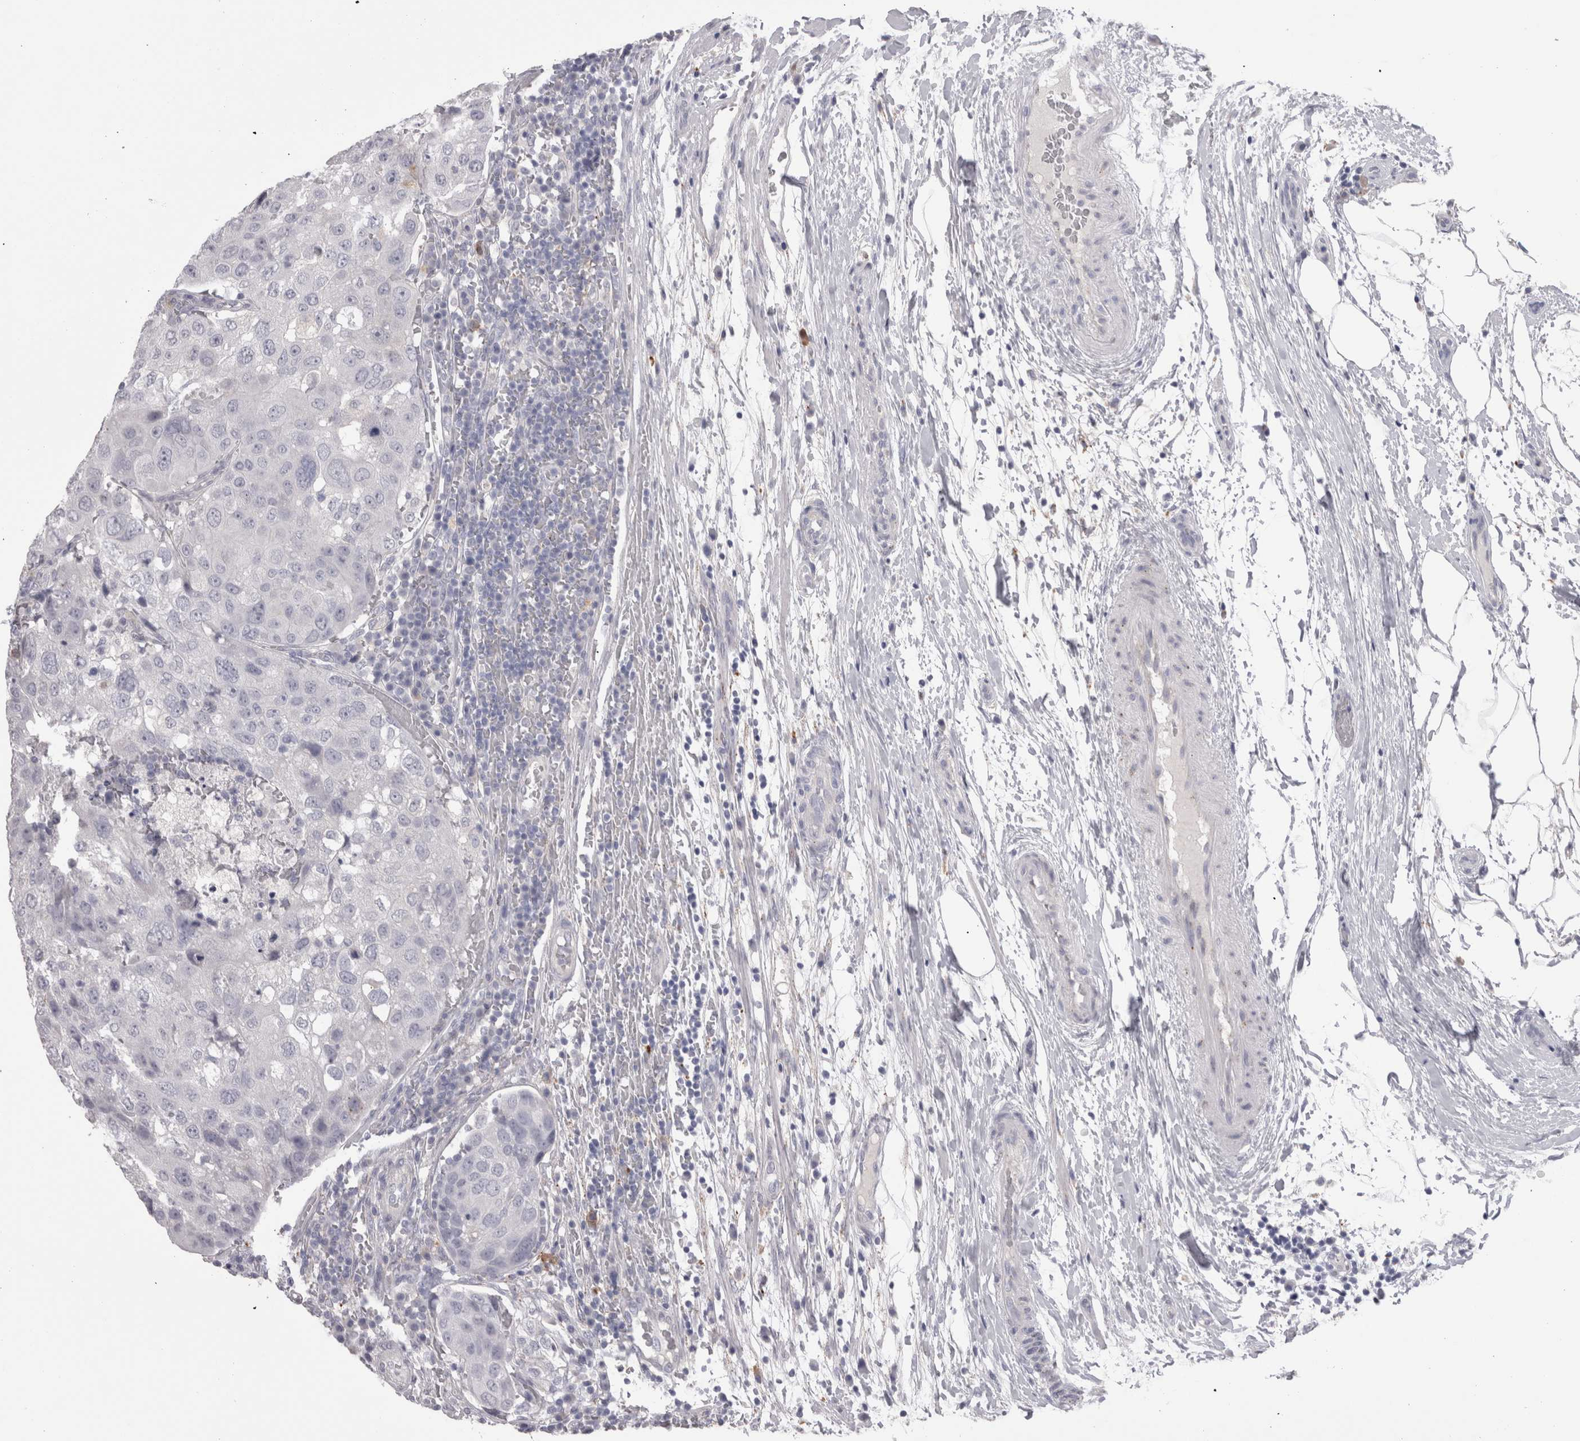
{"staining": {"intensity": "negative", "quantity": "none", "location": "none"}, "tissue": "urothelial cancer", "cell_type": "Tumor cells", "image_type": "cancer", "snomed": [{"axis": "morphology", "description": "Urothelial carcinoma, High grade"}, {"axis": "topography", "description": "Lymph node"}, {"axis": "topography", "description": "Urinary bladder"}], "caption": "The immunohistochemistry (IHC) micrograph has no significant positivity in tumor cells of urothelial cancer tissue.", "gene": "EPDR1", "patient": {"sex": "male", "age": 51}}